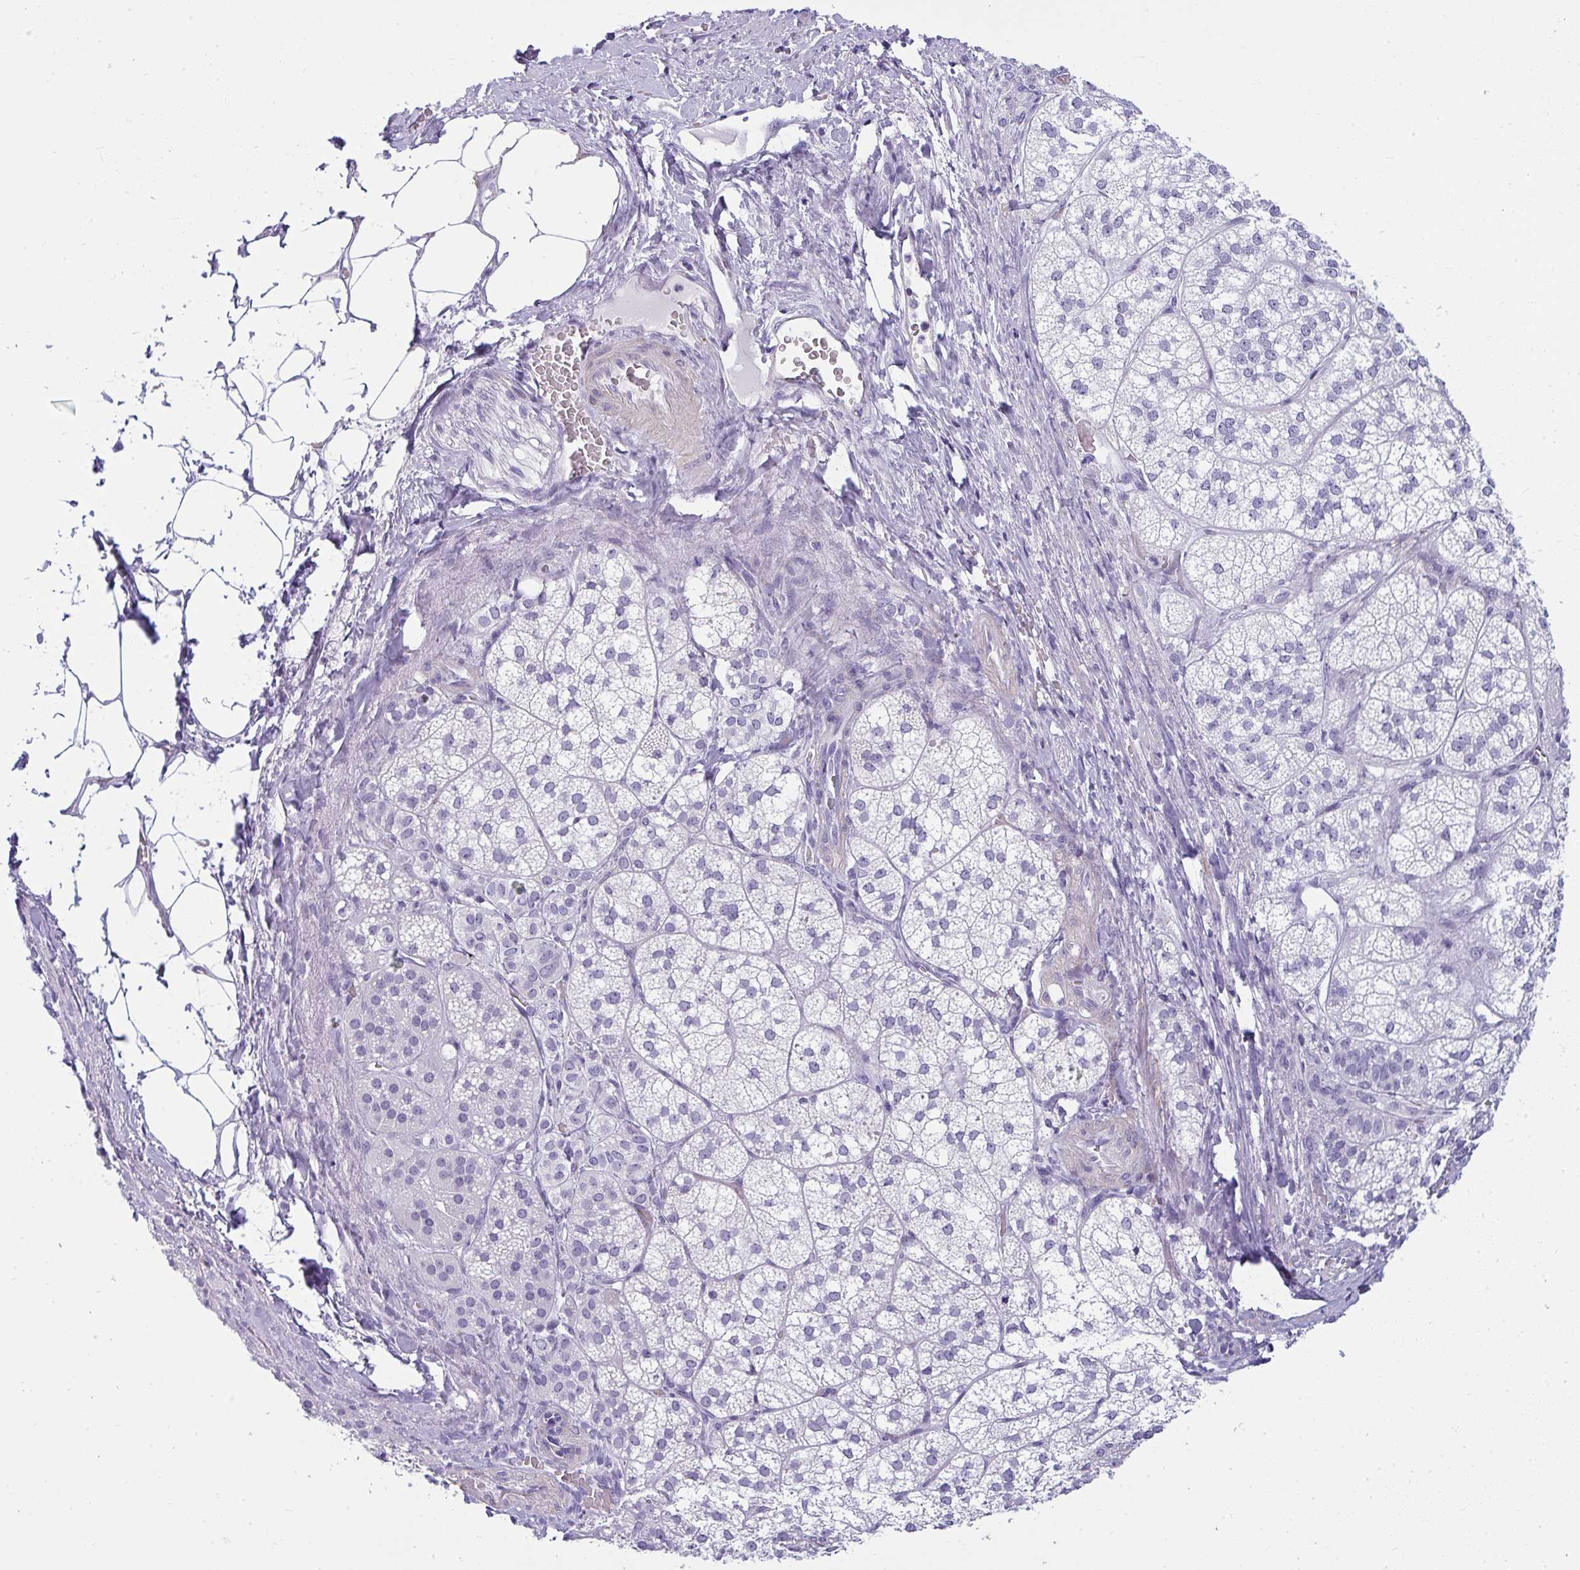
{"staining": {"intensity": "negative", "quantity": "none", "location": "none"}, "tissue": "adrenal gland", "cell_type": "Glandular cells", "image_type": "normal", "snomed": [{"axis": "morphology", "description": "Normal tissue, NOS"}, {"axis": "topography", "description": "Adrenal gland"}], "caption": "Adrenal gland stained for a protein using immunohistochemistry reveals no staining glandular cells.", "gene": "SUZ12", "patient": {"sex": "female", "age": 60}}